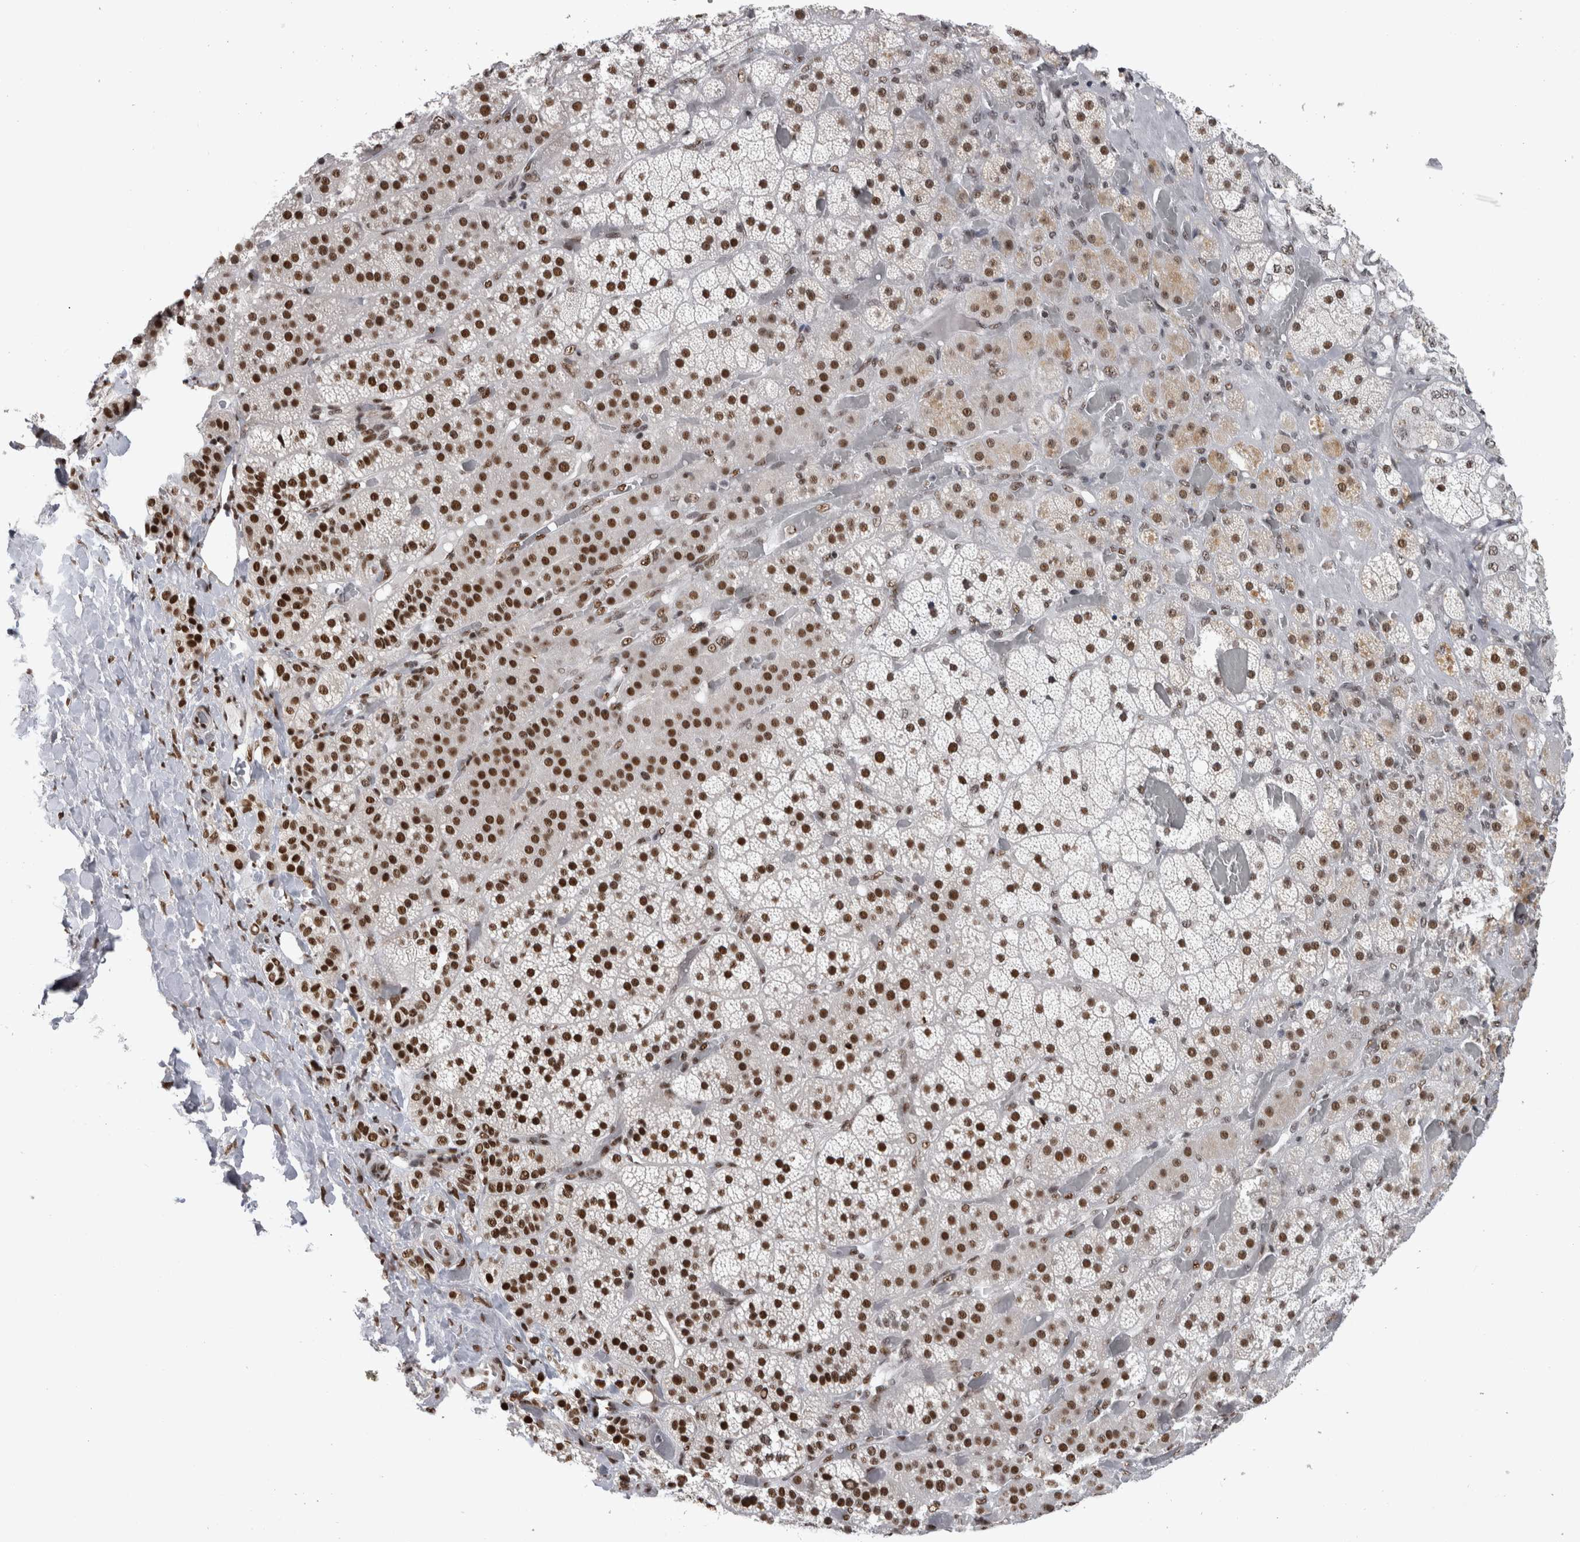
{"staining": {"intensity": "strong", "quantity": "25%-75%", "location": "nuclear"}, "tissue": "adrenal gland", "cell_type": "Glandular cells", "image_type": "normal", "snomed": [{"axis": "morphology", "description": "Normal tissue, NOS"}, {"axis": "topography", "description": "Adrenal gland"}], "caption": "Immunohistochemistry staining of unremarkable adrenal gland, which shows high levels of strong nuclear expression in approximately 25%-75% of glandular cells indicating strong nuclear protein staining. The staining was performed using DAB (3,3'-diaminobenzidine) (brown) for protein detection and nuclei were counterstained in hematoxylin (blue).", "gene": "ZSCAN2", "patient": {"sex": "male", "age": 57}}